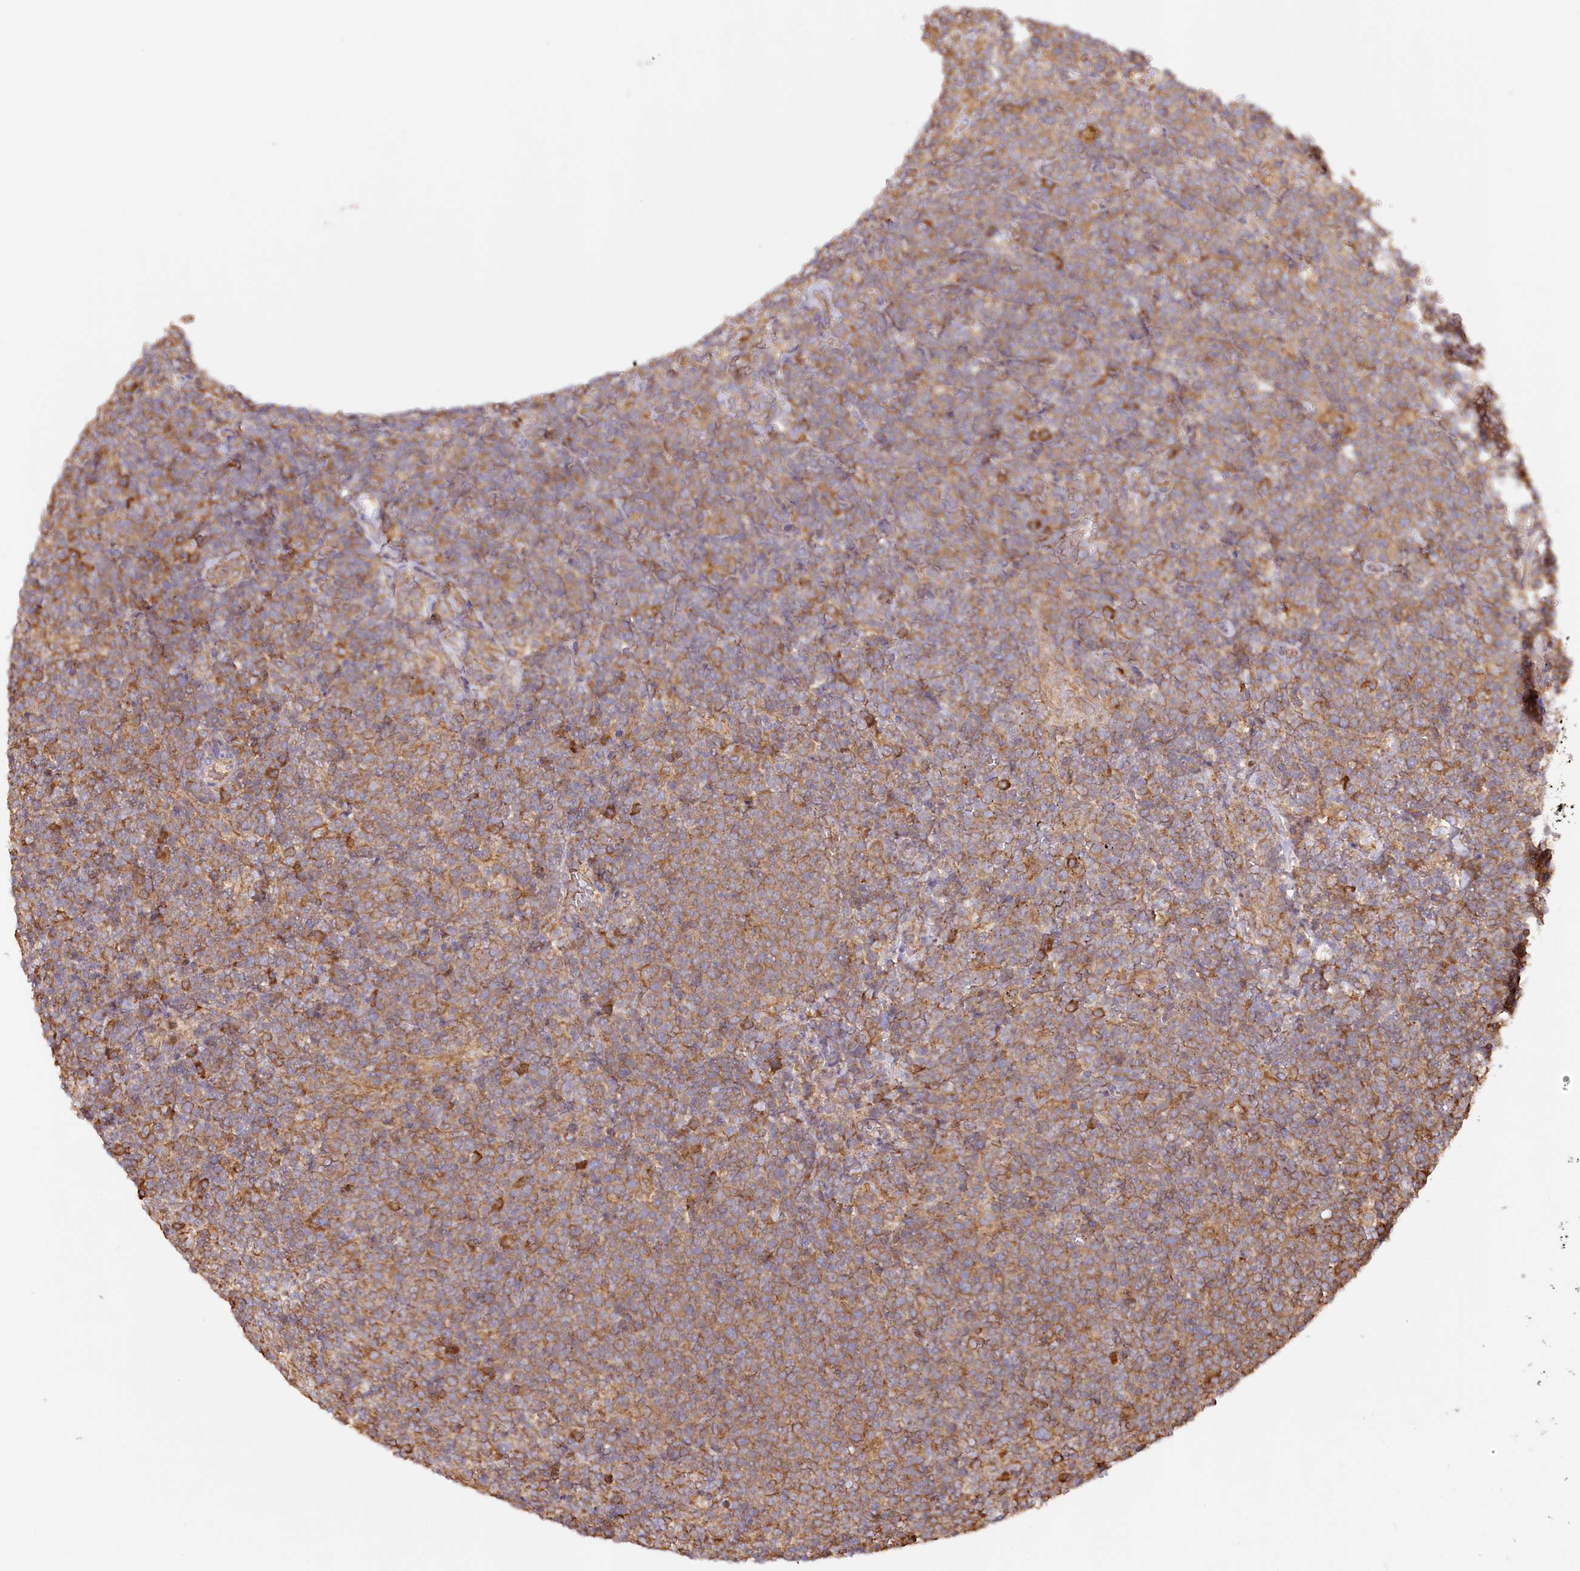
{"staining": {"intensity": "moderate", "quantity": ">75%", "location": "cytoplasmic/membranous"}, "tissue": "lymphoma", "cell_type": "Tumor cells", "image_type": "cancer", "snomed": [{"axis": "morphology", "description": "Malignant lymphoma, non-Hodgkin's type, High grade"}, {"axis": "topography", "description": "Lymph node"}], "caption": "Lymphoma stained with DAB (3,3'-diaminobenzidine) IHC demonstrates medium levels of moderate cytoplasmic/membranous expression in about >75% of tumor cells.", "gene": "ACAP2", "patient": {"sex": "male", "age": 61}}